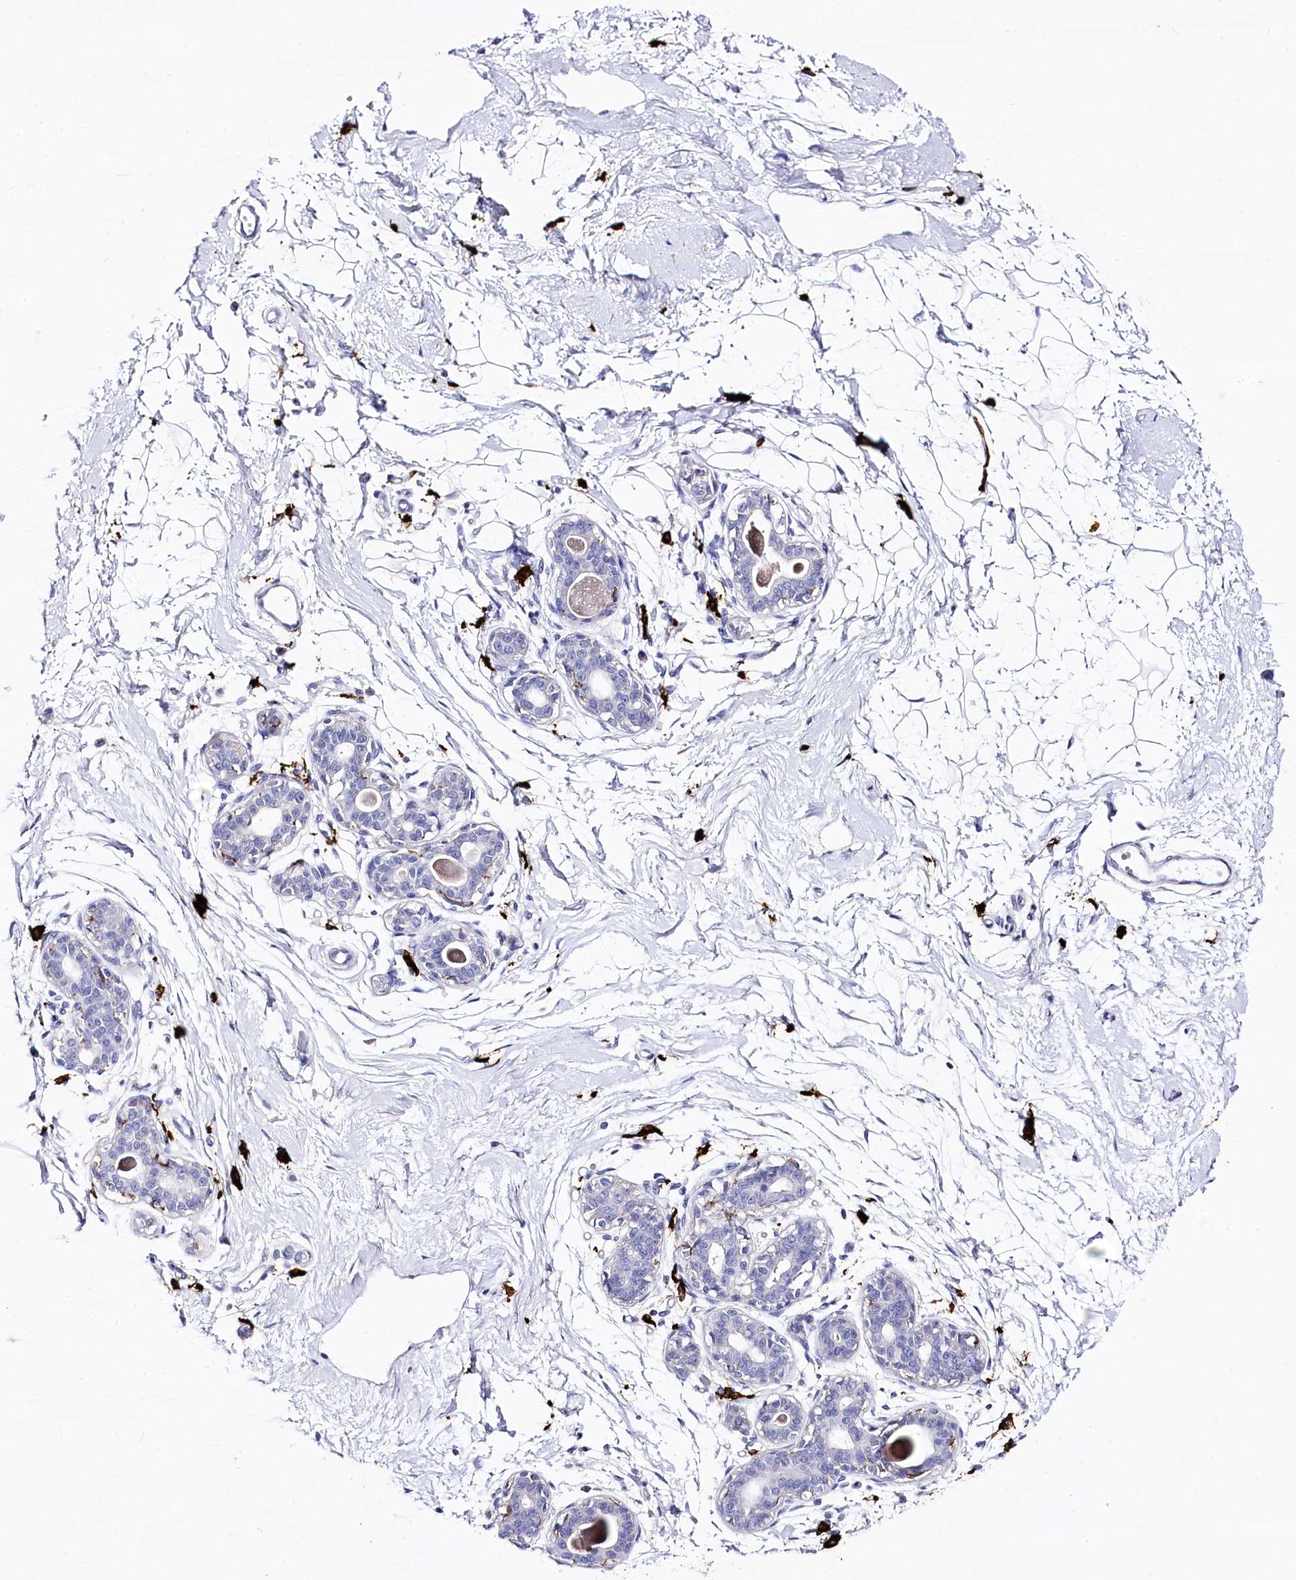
{"staining": {"intensity": "negative", "quantity": "none", "location": "none"}, "tissue": "breast", "cell_type": "Adipocytes", "image_type": "normal", "snomed": [{"axis": "morphology", "description": "Normal tissue, NOS"}, {"axis": "topography", "description": "Breast"}], "caption": "The IHC image has no significant expression in adipocytes of breast.", "gene": "CLEC4M", "patient": {"sex": "female", "age": 45}}